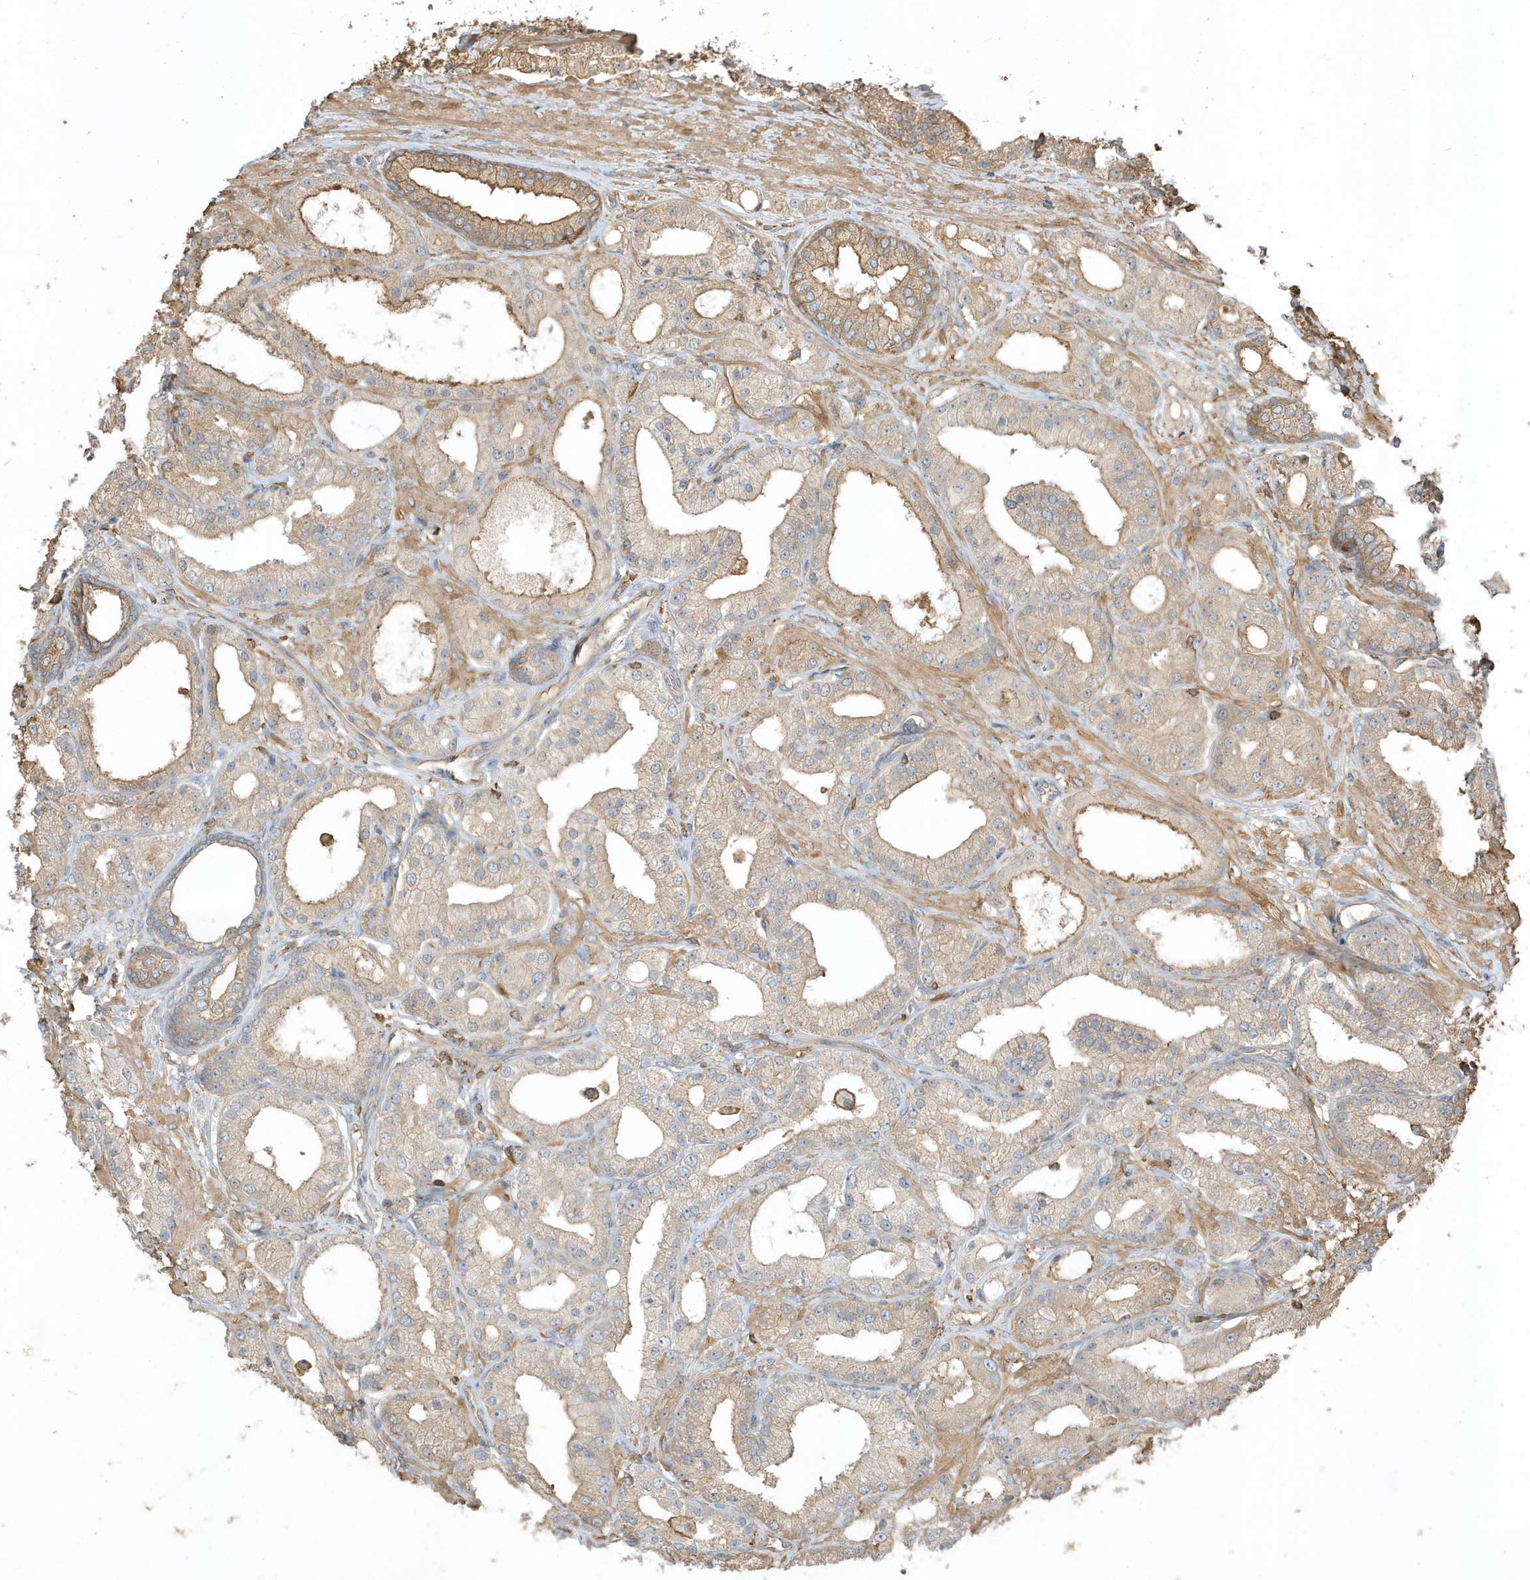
{"staining": {"intensity": "moderate", "quantity": "<25%", "location": "cytoplasmic/membranous"}, "tissue": "prostate cancer", "cell_type": "Tumor cells", "image_type": "cancer", "snomed": [{"axis": "morphology", "description": "Adenocarcinoma, Low grade"}, {"axis": "topography", "description": "Prostate"}], "caption": "Moderate cytoplasmic/membranous expression is present in about <25% of tumor cells in adenocarcinoma (low-grade) (prostate).", "gene": "ZBTB8A", "patient": {"sex": "male", "age": 67}}